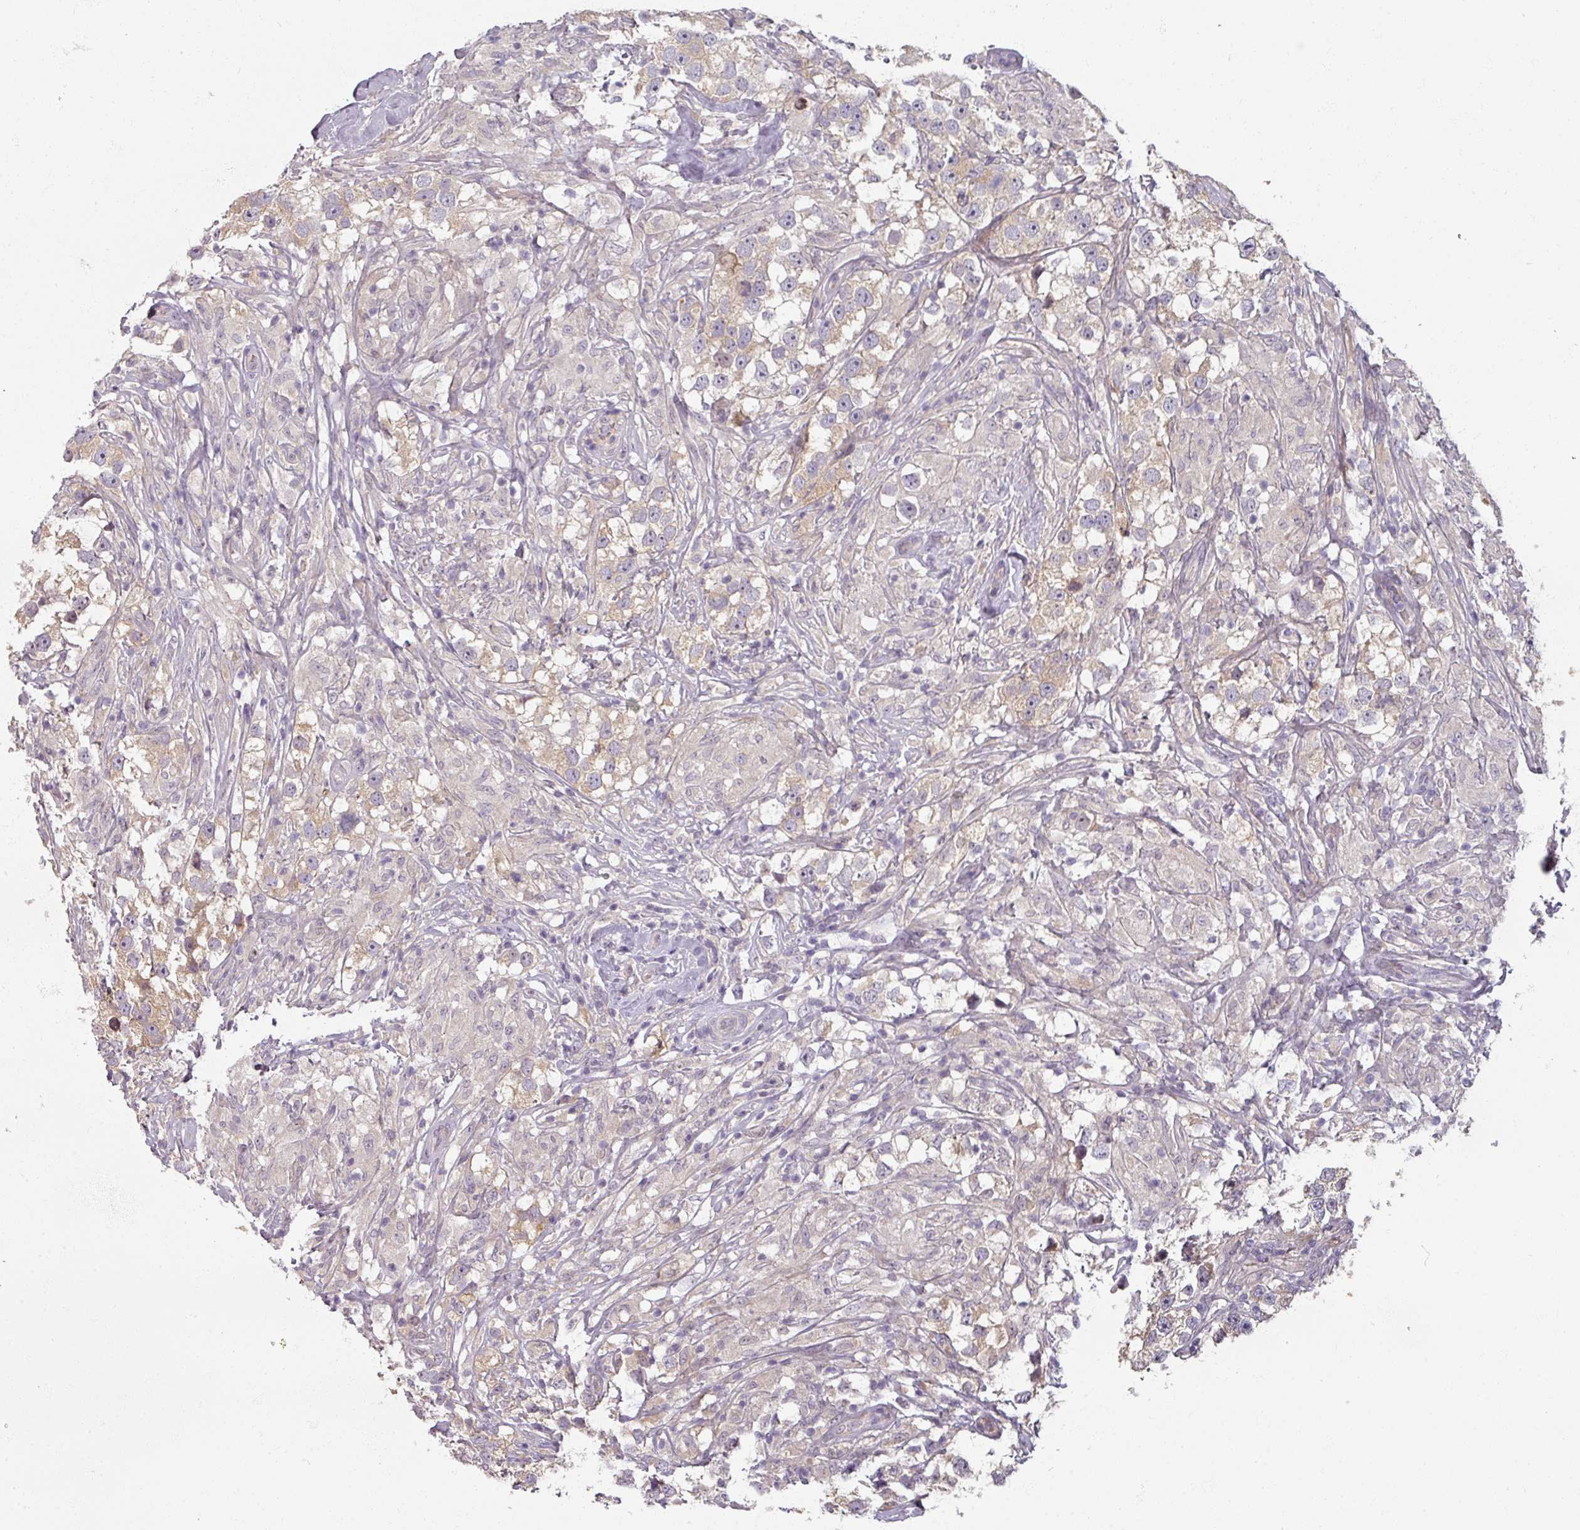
{"staining": {"intensity": "weak", "quantity": "25%-75%", "location": "cytoplasmic/membranous"}, "tissue": "testis cancer", "cell_type": "Tumor cells", "image_type": "cancer", "snomed": [{"axis": "morphology", "description": "Seminoma, NOS"}, {"axis": "topography", "description": "Testis"}], "caption": "A histopathology image showing weak cytoplasmic/membranous positivity in about 25%-75% of tumor cells in testis cancer, as visualized by brown immunohistochemical staining.", "gene": "MYMK", "patient": {"sex": "male", "age": 46}}